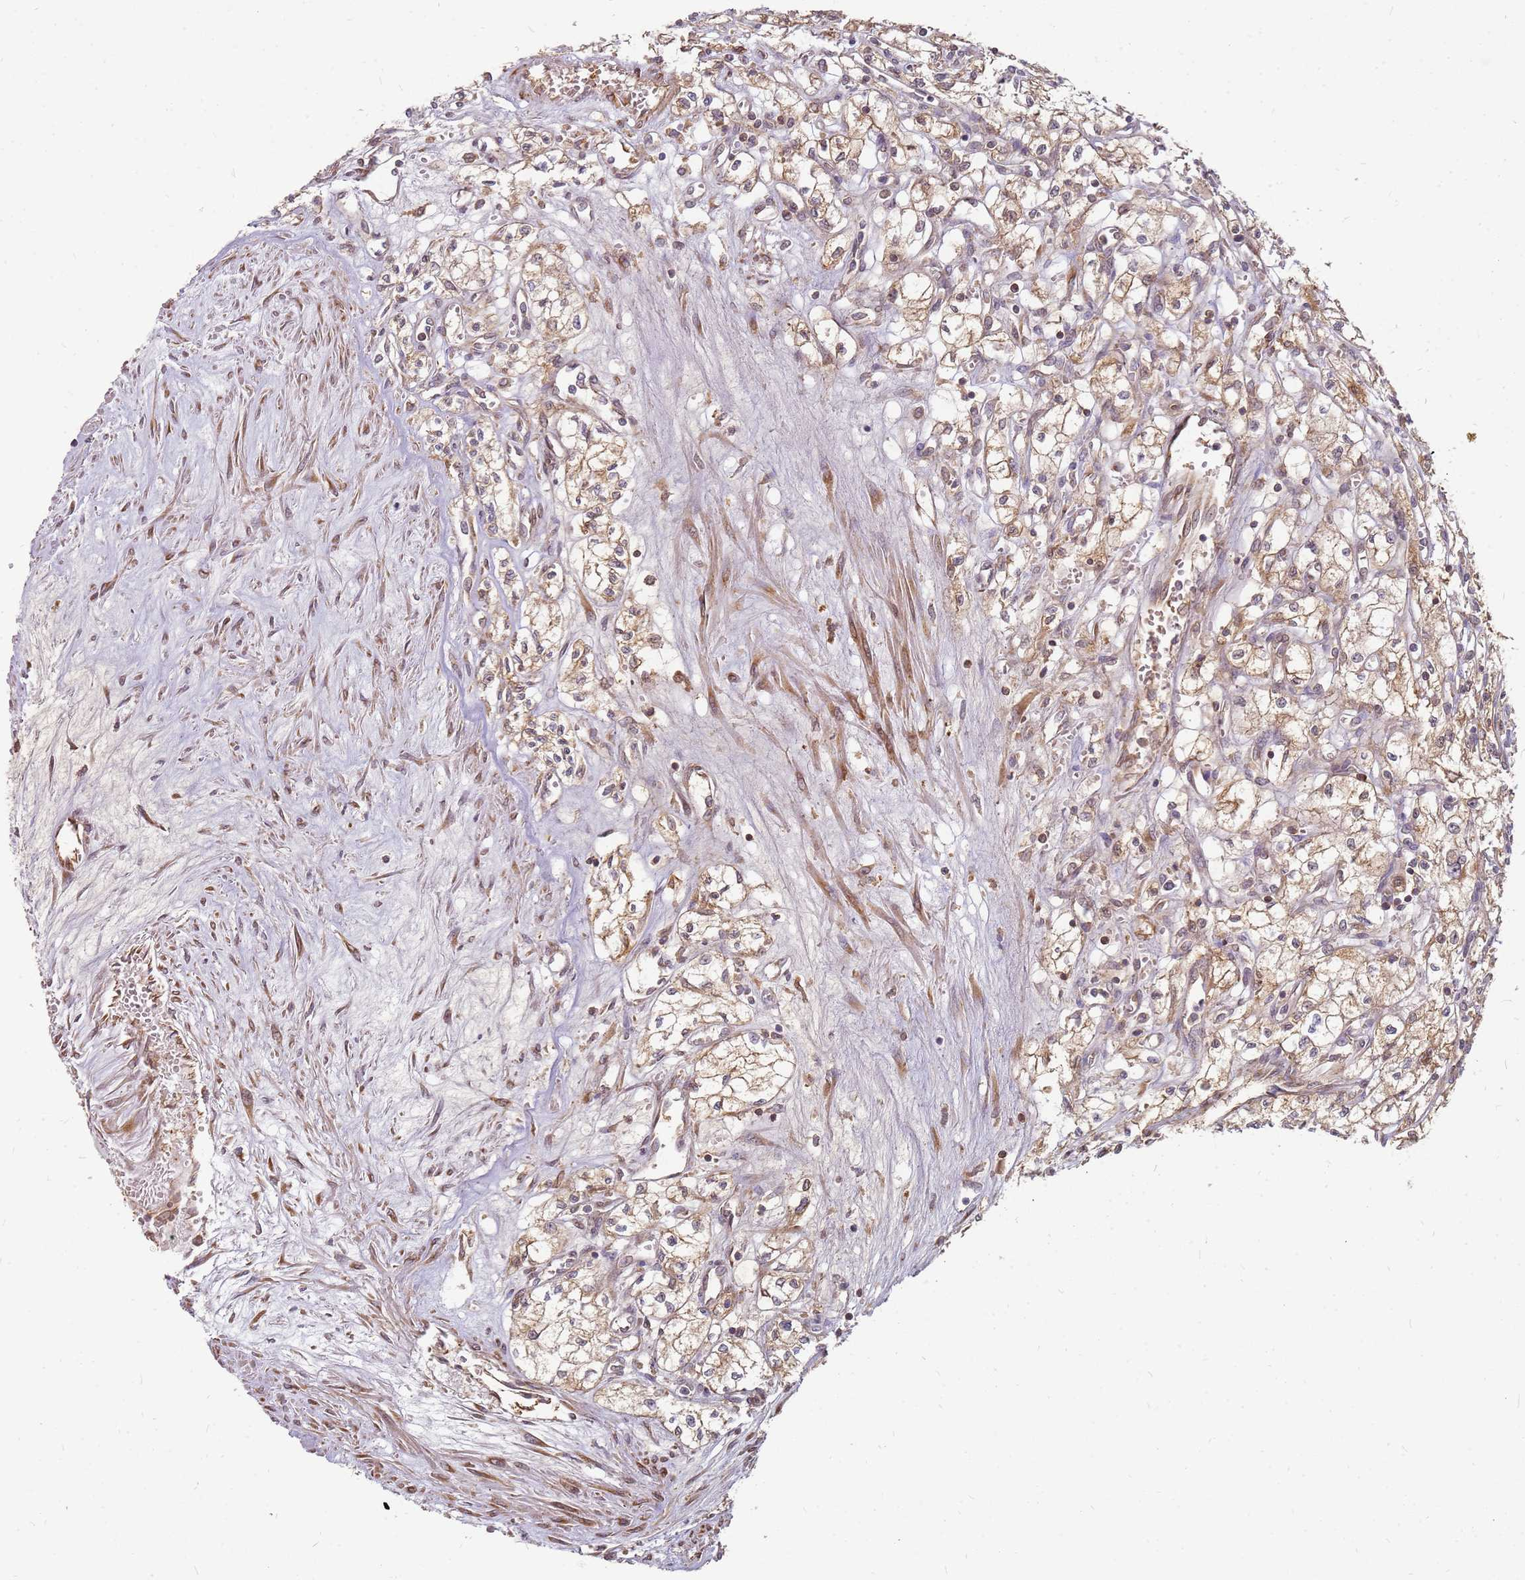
{"staining": {"intensity": "moderate", "quantity": ">75%", "location": "cytoplasmic/membranous"}, "tissue": "renal cancer", "cell_type": "Tumor cells", "image_type": "cancer", "snomed": [{"axis": "morphology", "description": "Adenocarcinoma, NOS"}, {"axis": "topography", "description": "Kidney"}], "caption": "Immunohistochemistry (IHC) (DAB) staining of renal adenocarcinoma demonstrates moderate cytoplasmic/membranous protein expression in about >75% of tumor cells.", "gene": "NUDT14", "patient": {"sex": "male", "age": 59}}